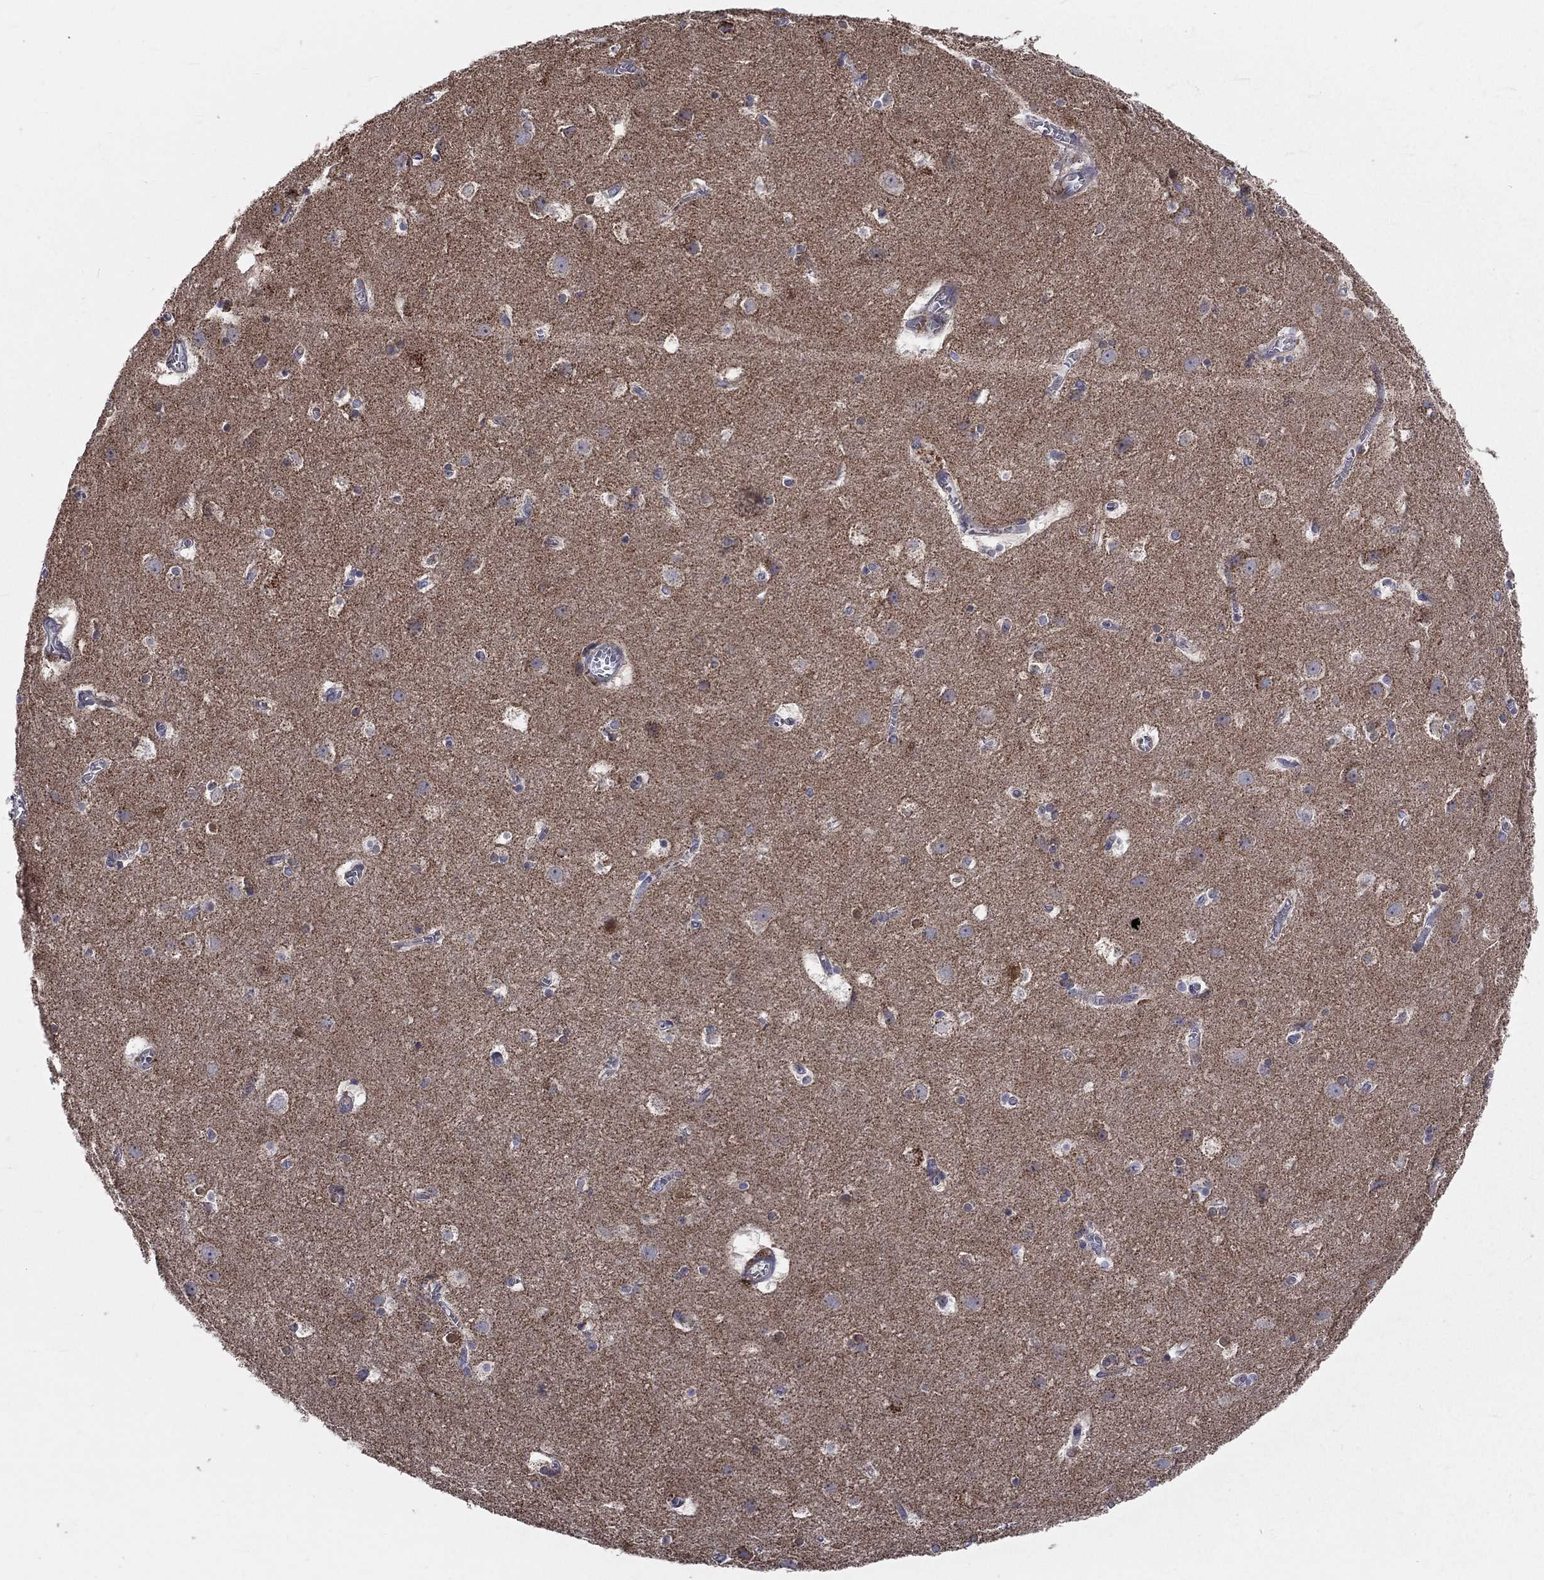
{"staining": {"intensity": "negative", "quantity": "none", "location": "none"}, "tissue": "cerebral cortex", "cell_type": "Endothelial cells", "image_type": "normal", "snomed": [{"axis": "morphology", "description": "Normal tissue, NOS"}, {"axis": "topography", "description": "Cerebral cortex"}], "caption": "DAB (3,3'-diaminobenzidine) immunohistochemical staining of benign cerebral cortex demonstrates no significant positivity in endothelial cells.", "gene": "GPD1", "patient": {"sex": "male", "age": 59}}